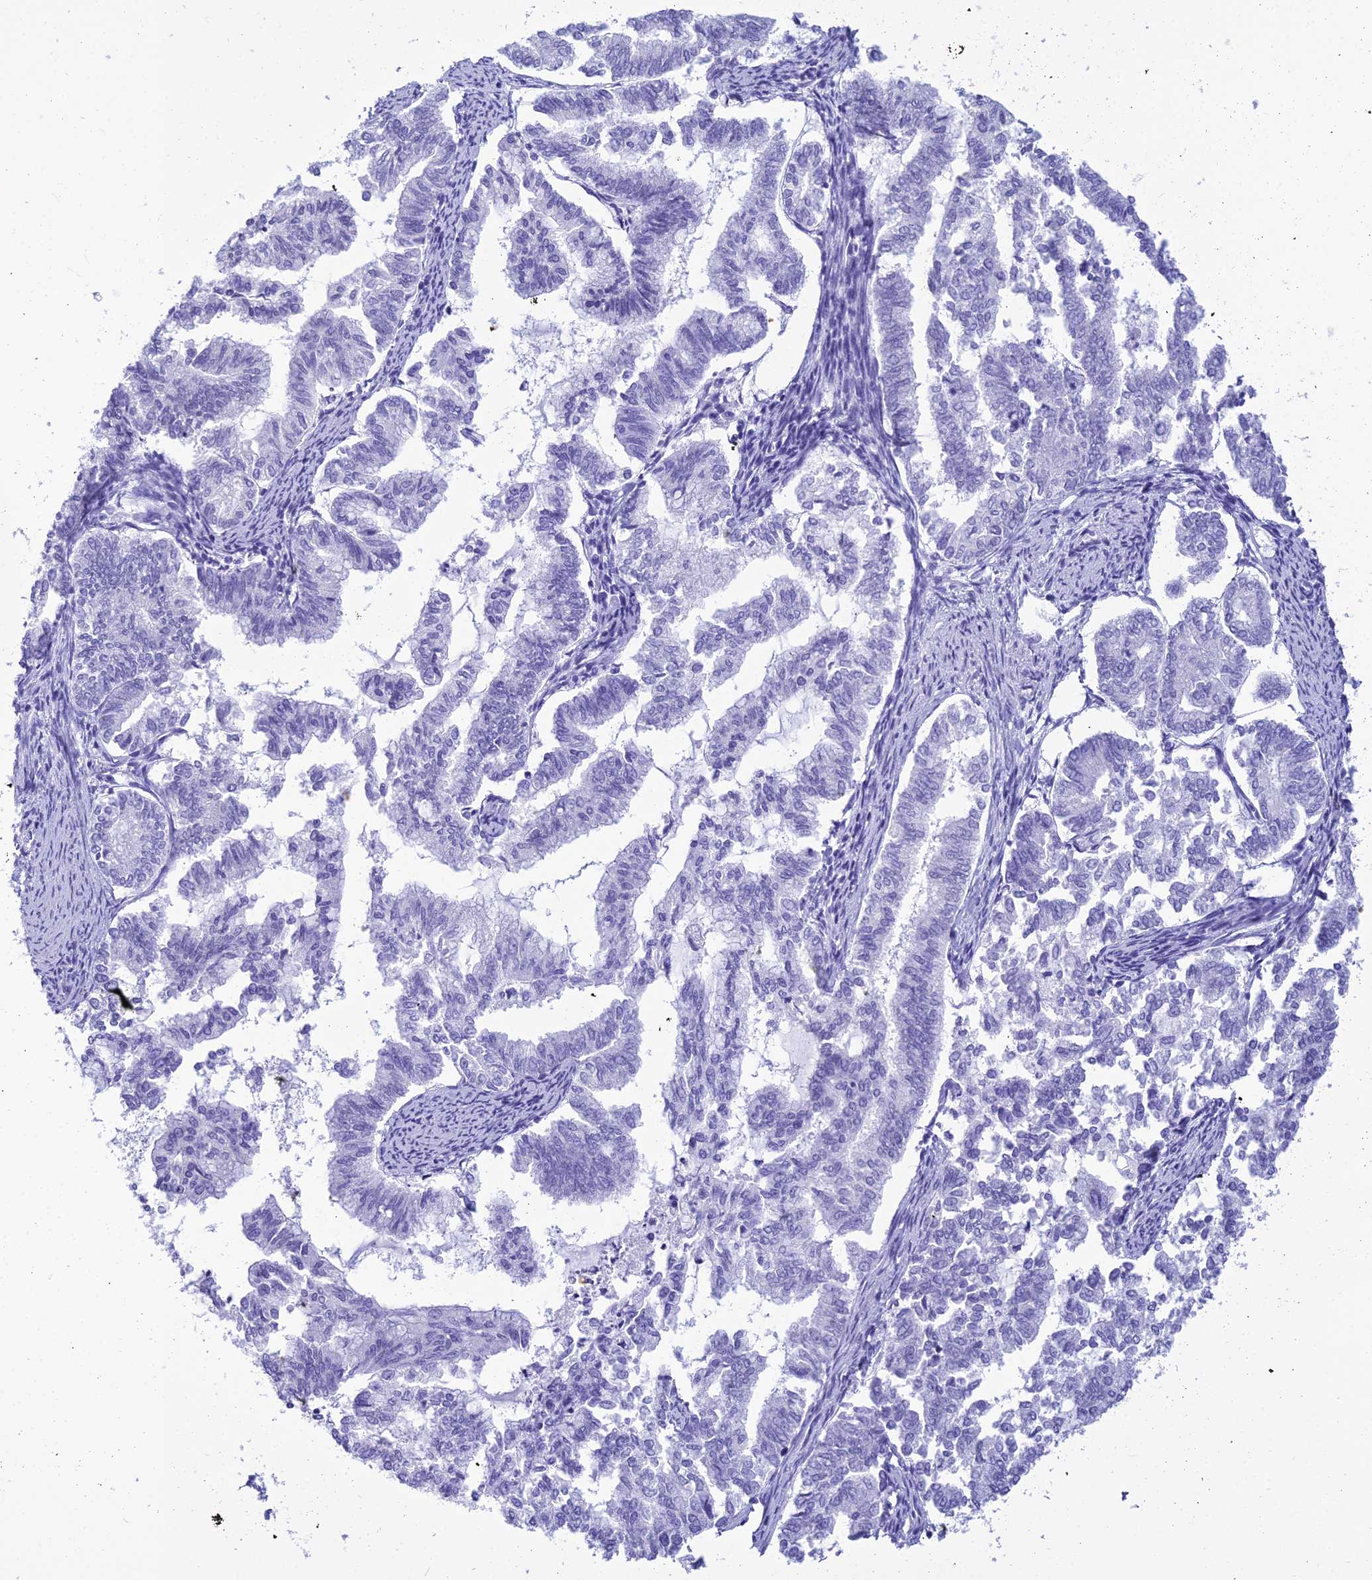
{"staining": {"intensity": "negative", "quantity": "none", "location": "none"}, "tissue": "endometrial cancer", "cell_type": "Tumor cells", "image_type": "cancer", "snomed": [{"axis": "morphology", "description": "Adenocarcinoma, NOS"}, {"axis": "topography", "description": "Endometrium"}], "caption": "Immunohistochemical staining of human endometrial adenocarcinoma demonstrates no significant positivity in tumor cells.", "gene": "ZNF442", "patient": {"sex": "female", "age": 79}}